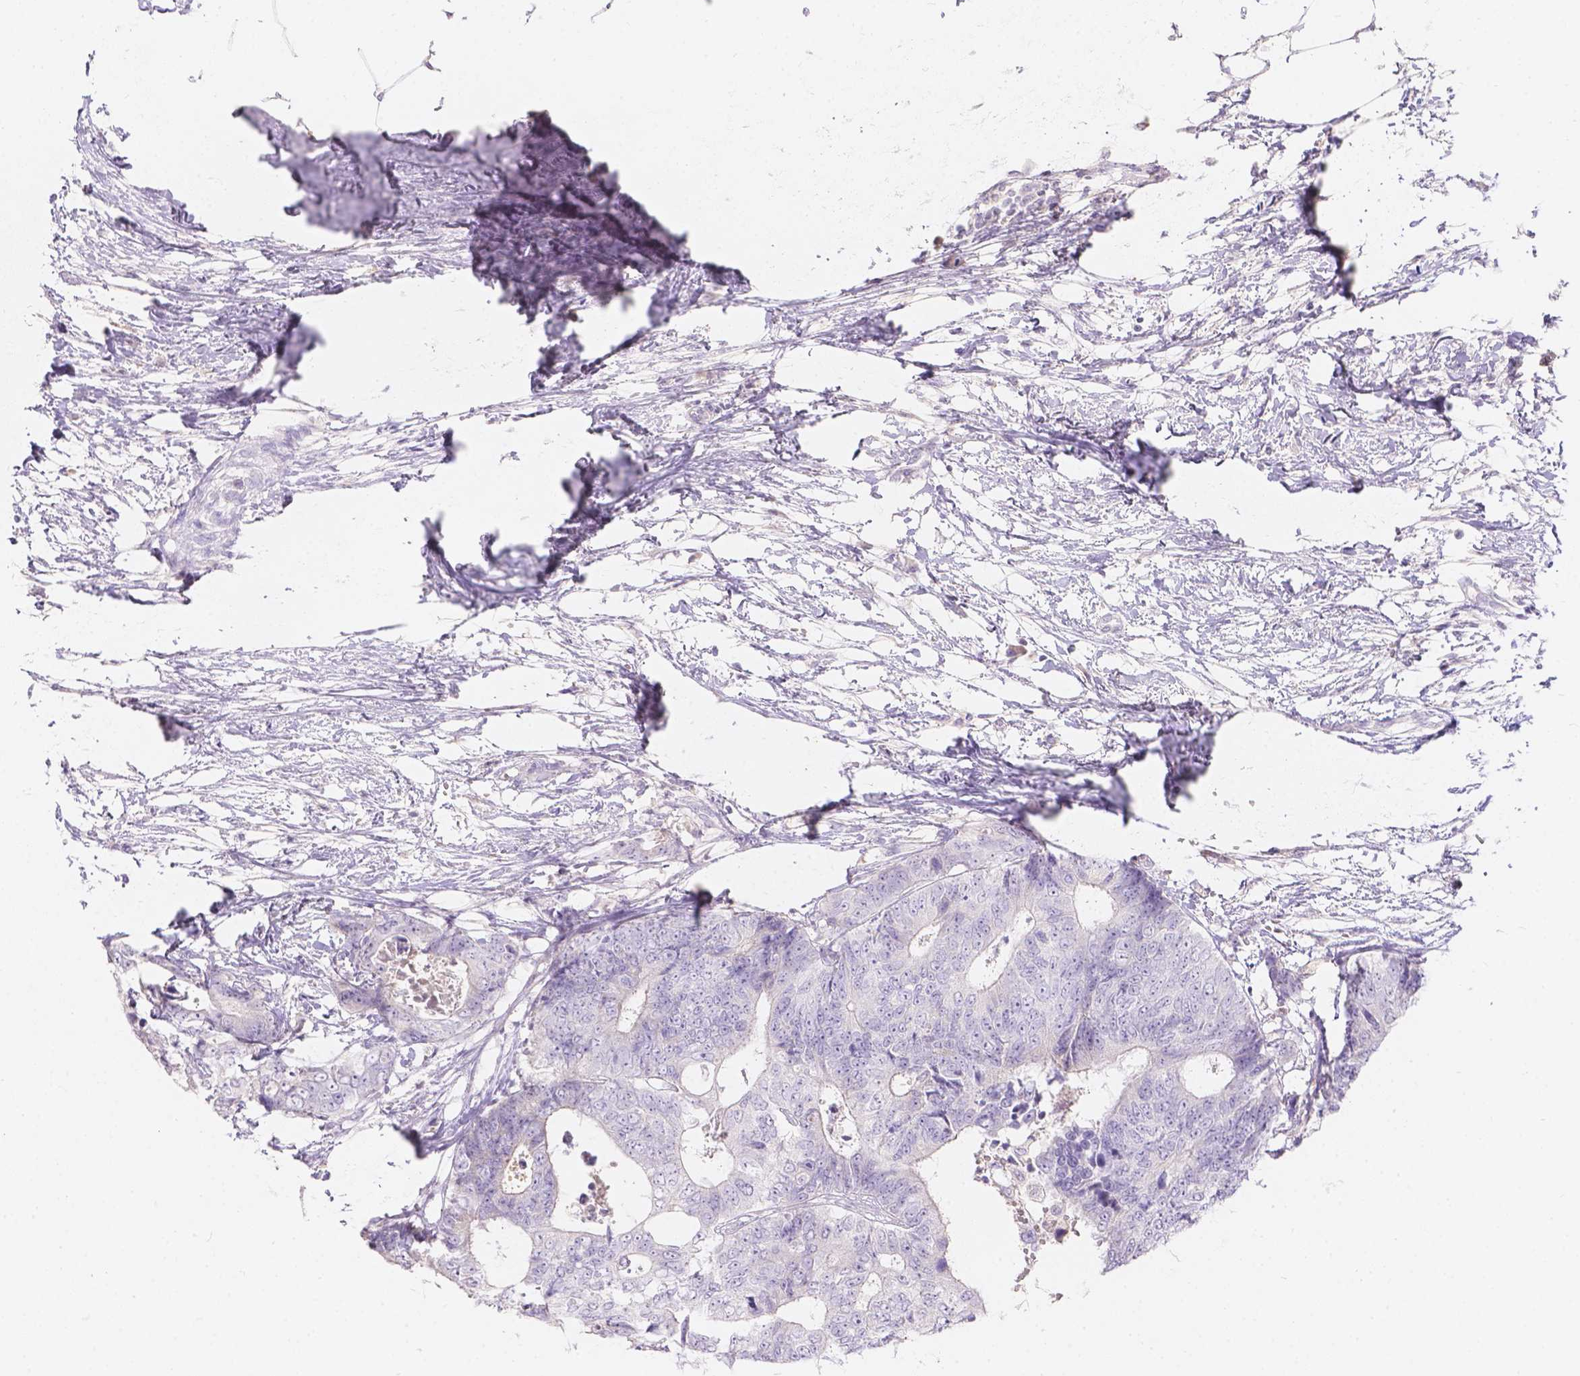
{"staining": {"intensity": "negative", "quantity": "none", "location": "none"}, "tissue": "colorectal cancer", "cell_type": "Tumor cells", "image_type": "cancer", "snomed": [{"axis": "morphology", "description": "Adenocarcinoma, NOS"}, {"axis": "topography", "description": "Colon"}], "caption": "DAB immunohistochemical staining of colorectal cancer displays no significant staining in tumor cells.", "gene": "DCAF4L1", "patient": {"sex": "female", "age": 48}}